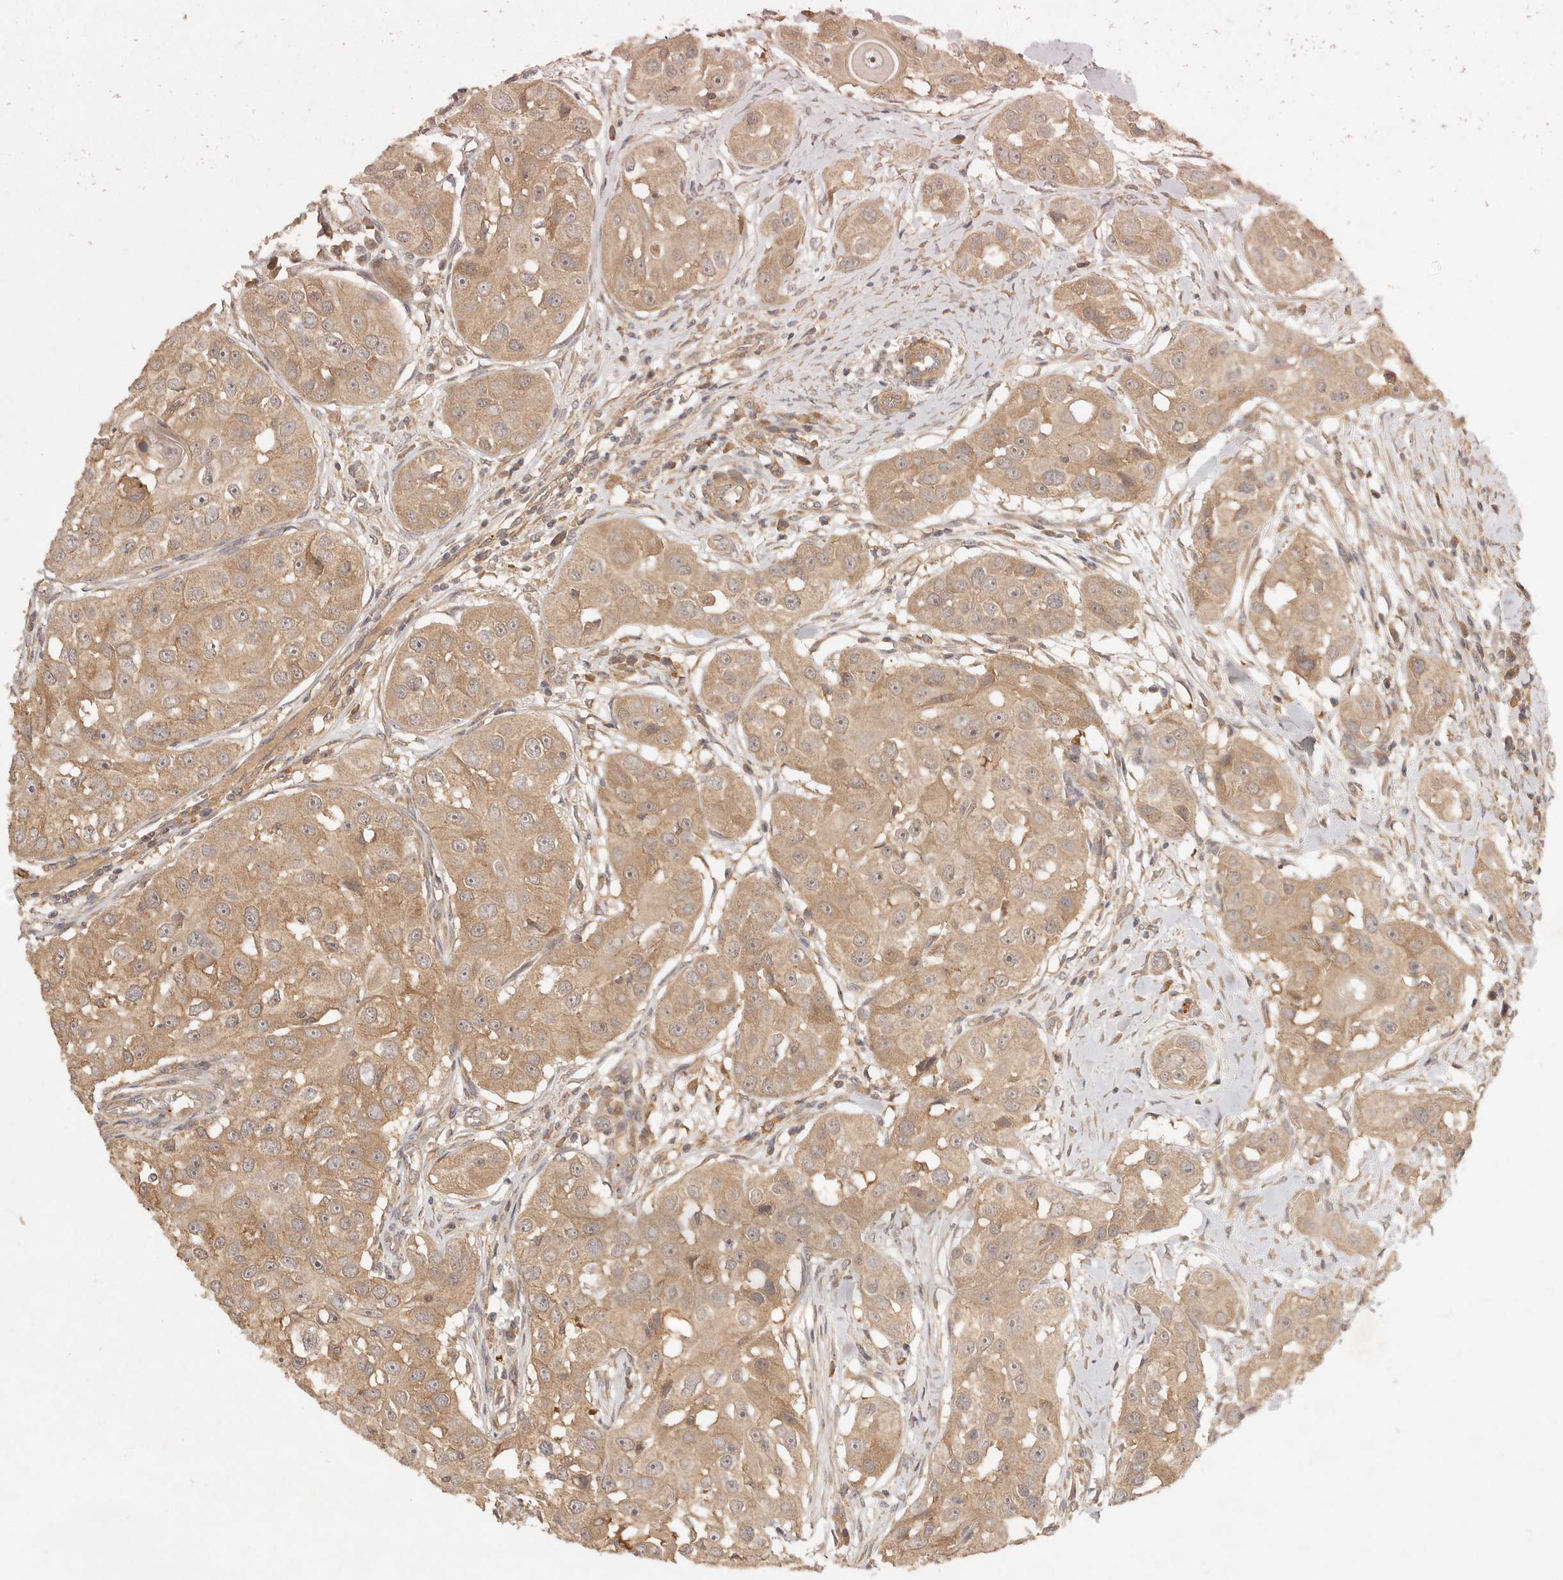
{"staining": {"intensity": "moderate", "quantity": ">75%", "location": "cytoplasmic/membranous"}, "tissue": "head and neck cancer", "cell_type": "Tumor cells", "image_type": "cancer", "snomed": [{"axis": "morphology", "description": "Normal tissue, NOS"}, {"axis": "morphology", "description": "Squamous cell carcinoma, NOS"}, {"axis": "topography", "description": "Skeletal muscle"}, {"axis": "topography", "description": "Head-Neck"}], "caption": "Approximately >75% of tumor cells in head and neck cancer (squamous cell carcinoma) demonstrate moderate cytoplasmic/membranous protein positivity as visualized by brown immunohistochemical staining.", "gene": "VIPR1", "patient": {"sex": "male", "age": 51}}